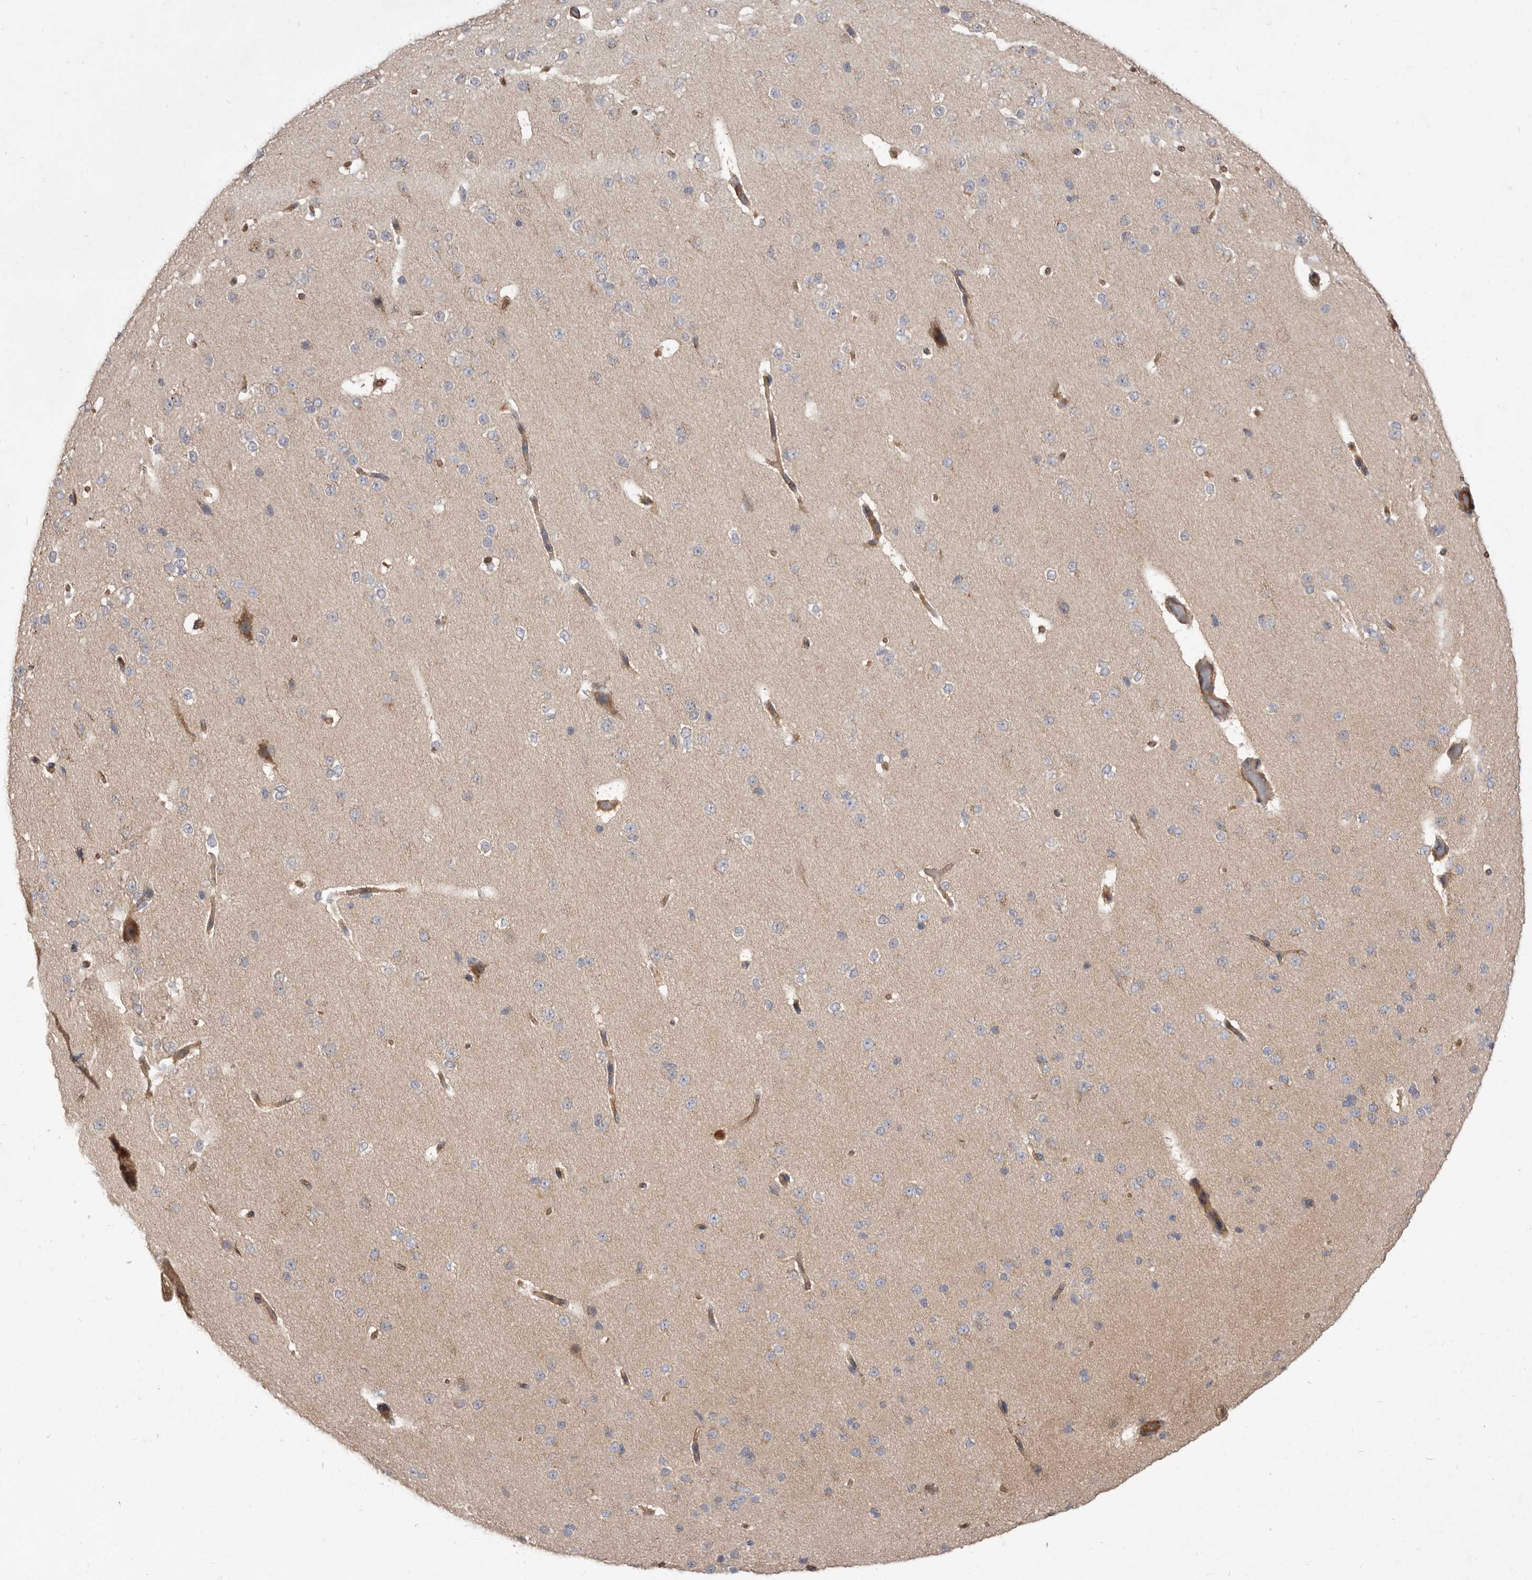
{"staining": {"intensity": "weak", "quantity": "25%-75%", "location": "cytoplasmic/membranous"}, "tissue": "cerebral cortex", "cell_type": "Endothelial cells", "image_type": "normal", "snomed": [{"axis": "morphology", "description": "Normal tissue, NOS"}, {"axis": "morphology", "description": "Developmental malformation"}, {"axis": "topography", "description": "Cerebral cortex"}], "caption": "About 25%-75% of endothelial cells in unremarkable human cerebral cortex reveal weak cytoplasmic/membranous protein staining as visualized by brown immunohistochemical staining.", "gene": "VPS45", "patient": {"sex": "female", "age": 30}}